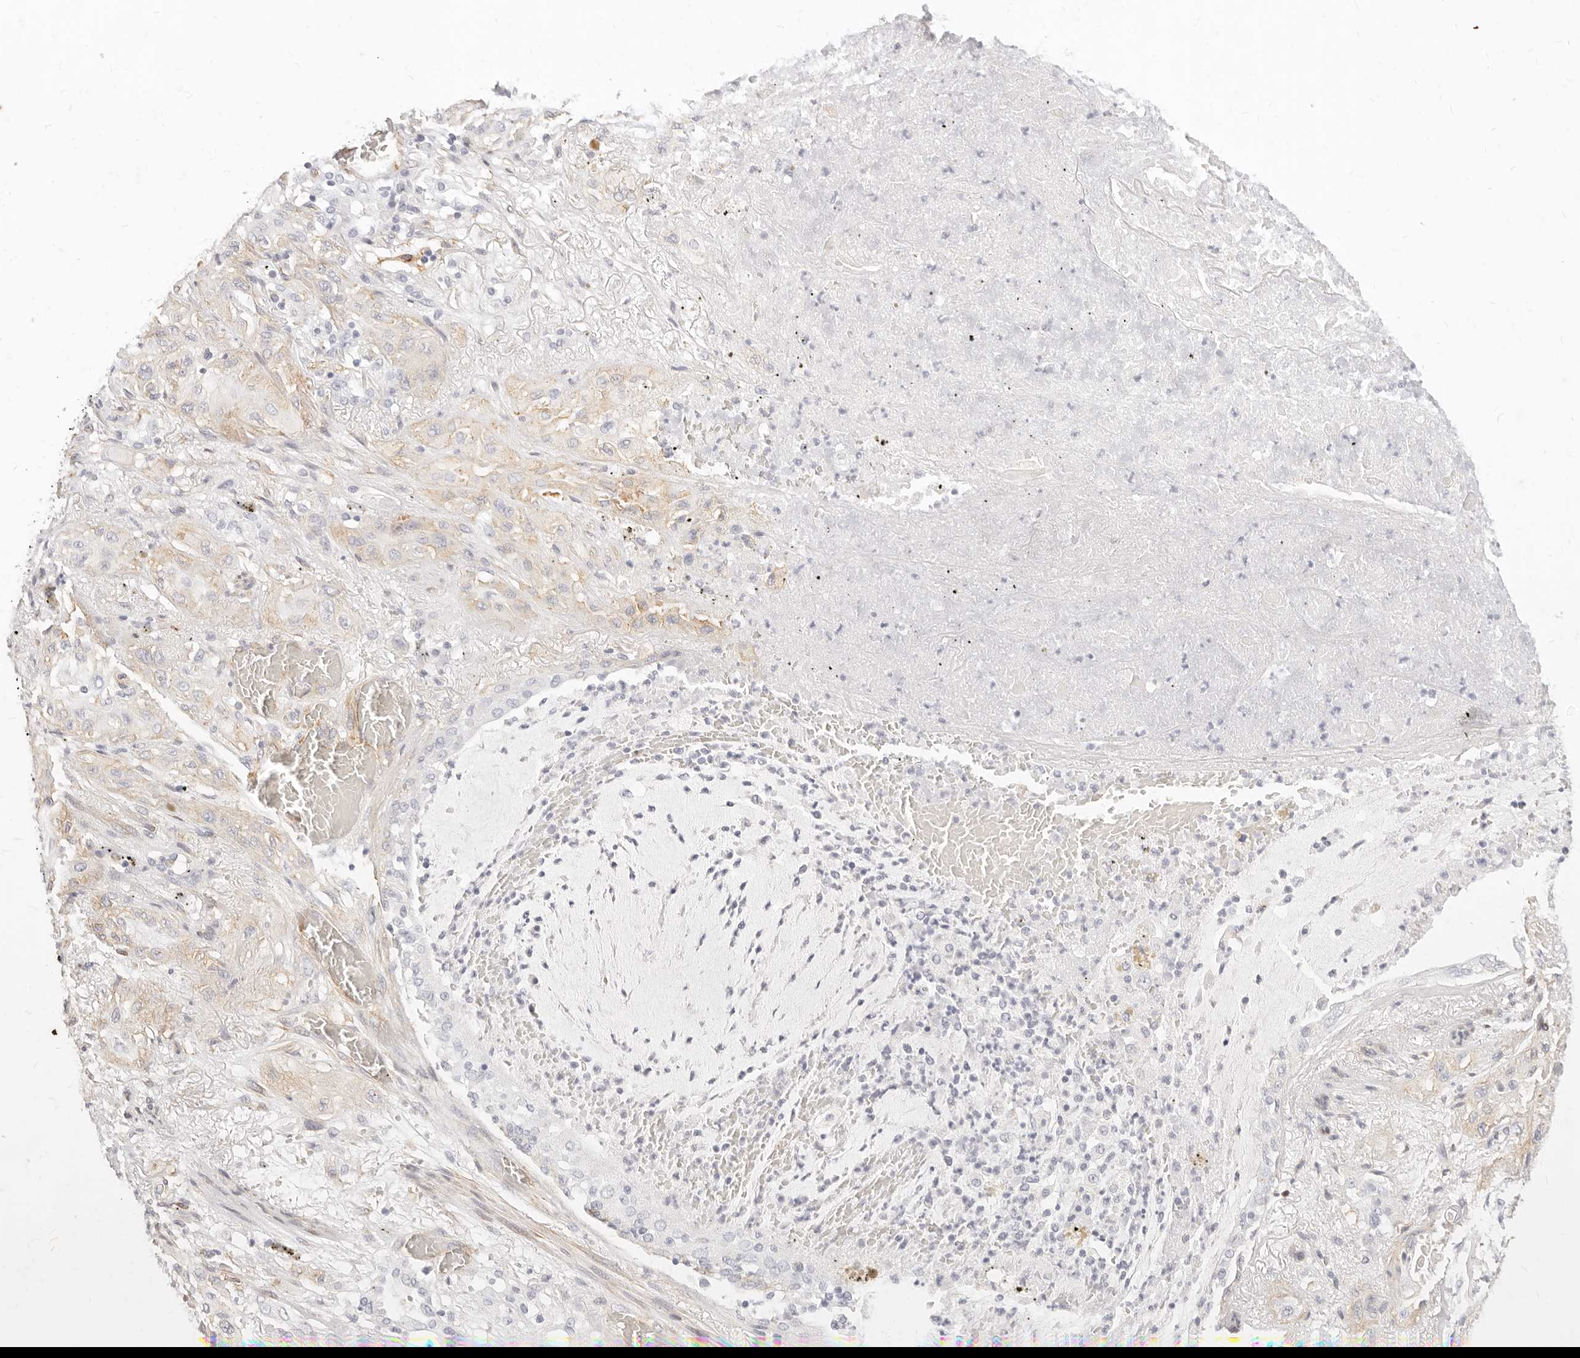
{"staining": {"intensity": "negative", "quantity": "none", "location": "none"}, "tissue": "lung cancer", "cell_type": "Tumor cells", "image_type": "cancer", "snomed": [{"axis": "morphology", "description": "Squamous cell carcinoma, NOS"}, {"axis": "topography", "description": "Lung"}], "caption": "There is no significant positivity in tumor cells of lung cancer. Nuclei are stained in blue.", "gene": "NUS1", "patient": {"sex": "female", "age": 47}}